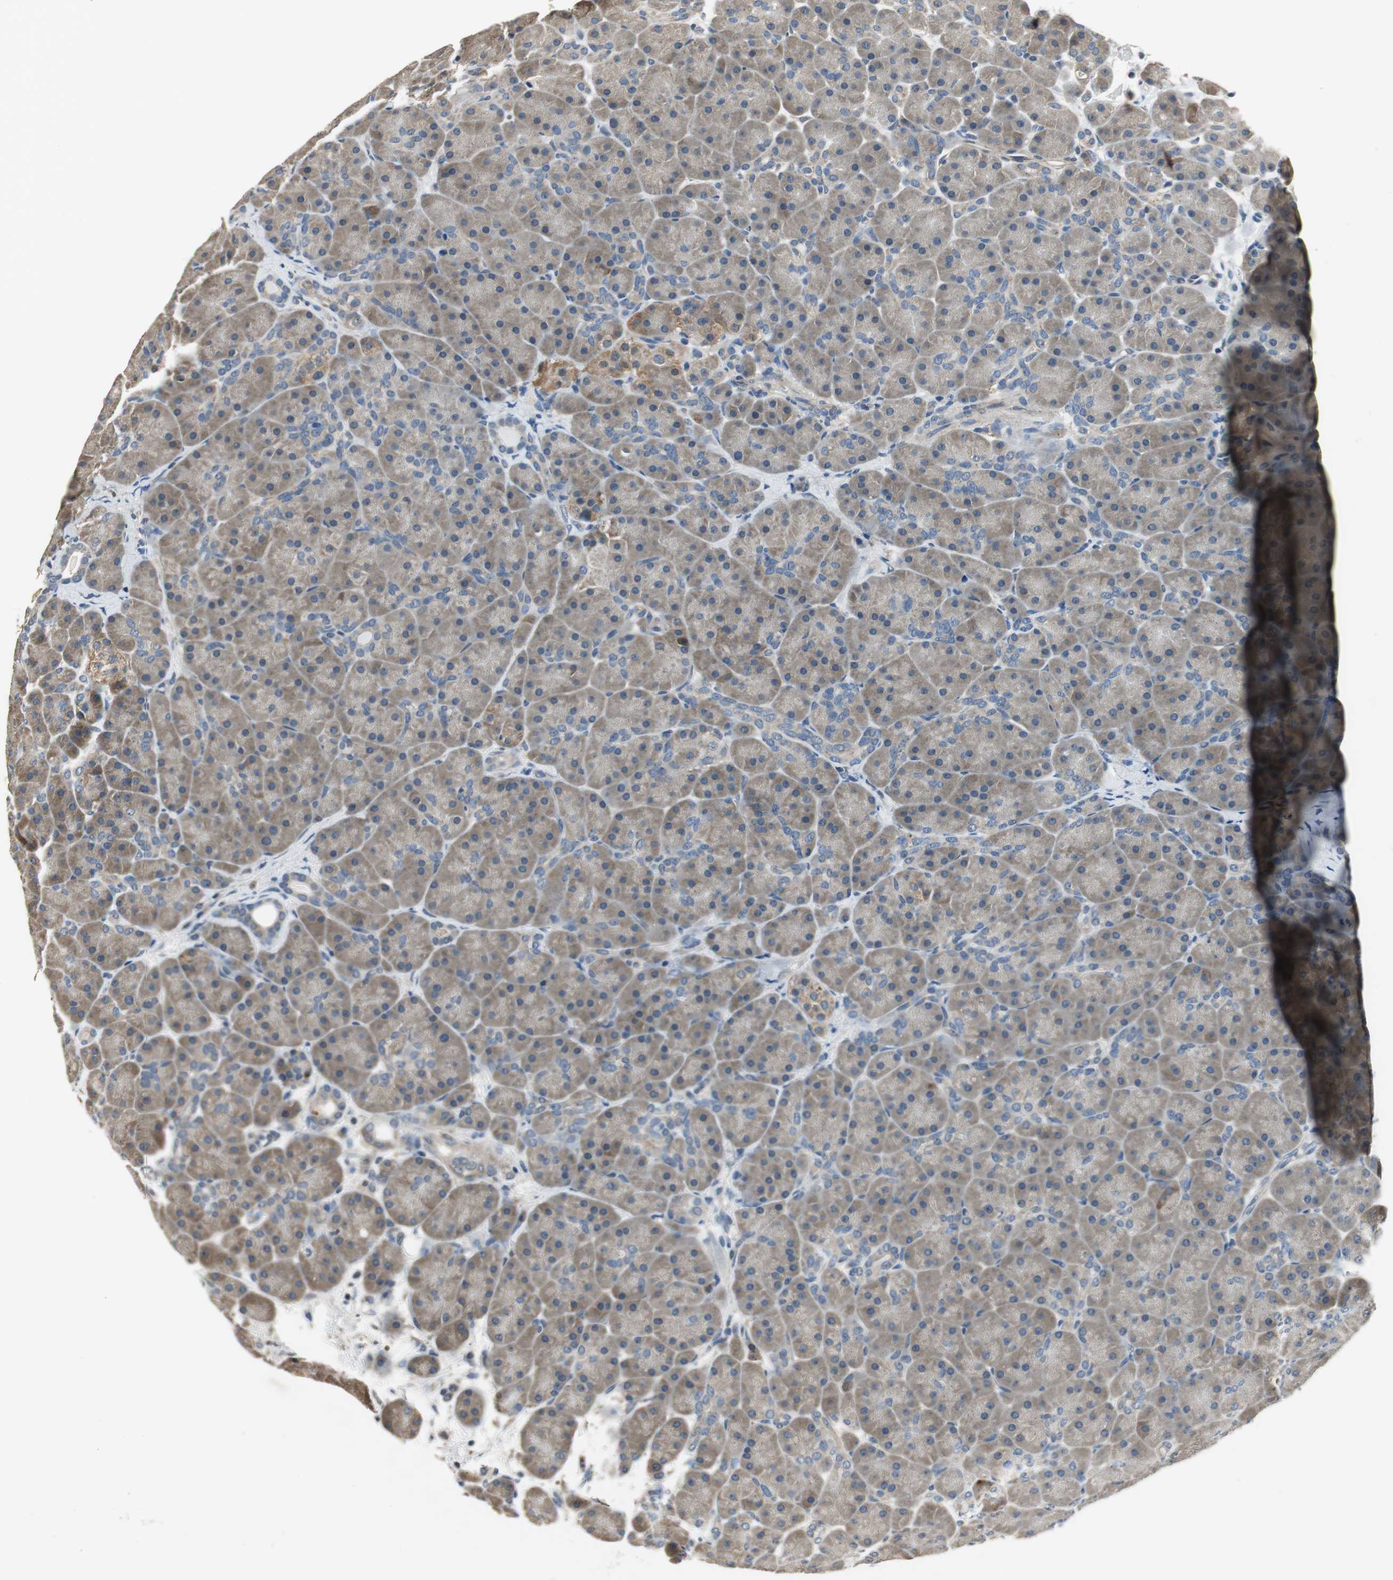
{"staining": {"intensity": "moderate", "quantity": ">75%", "location": "cytoplasmic/membranous"}, "tissue": "pancreas", "cell_type": "Exocrine glandular cells", "image_type": "normal", "snomed": [{"axis": "morphology", "description": "Normal tissue, NOS"}, {"axis": "topography", "description": "Pancreas"}], "caption": "Immunohistochemical staining of unremarkable pancreas demonstrates moderate cytoplasmic/membranous protein positivity in about >75% of exocrine glandular cells.", "gene": "PSMB4", "patient": {"sex": "male", "age": 66}}